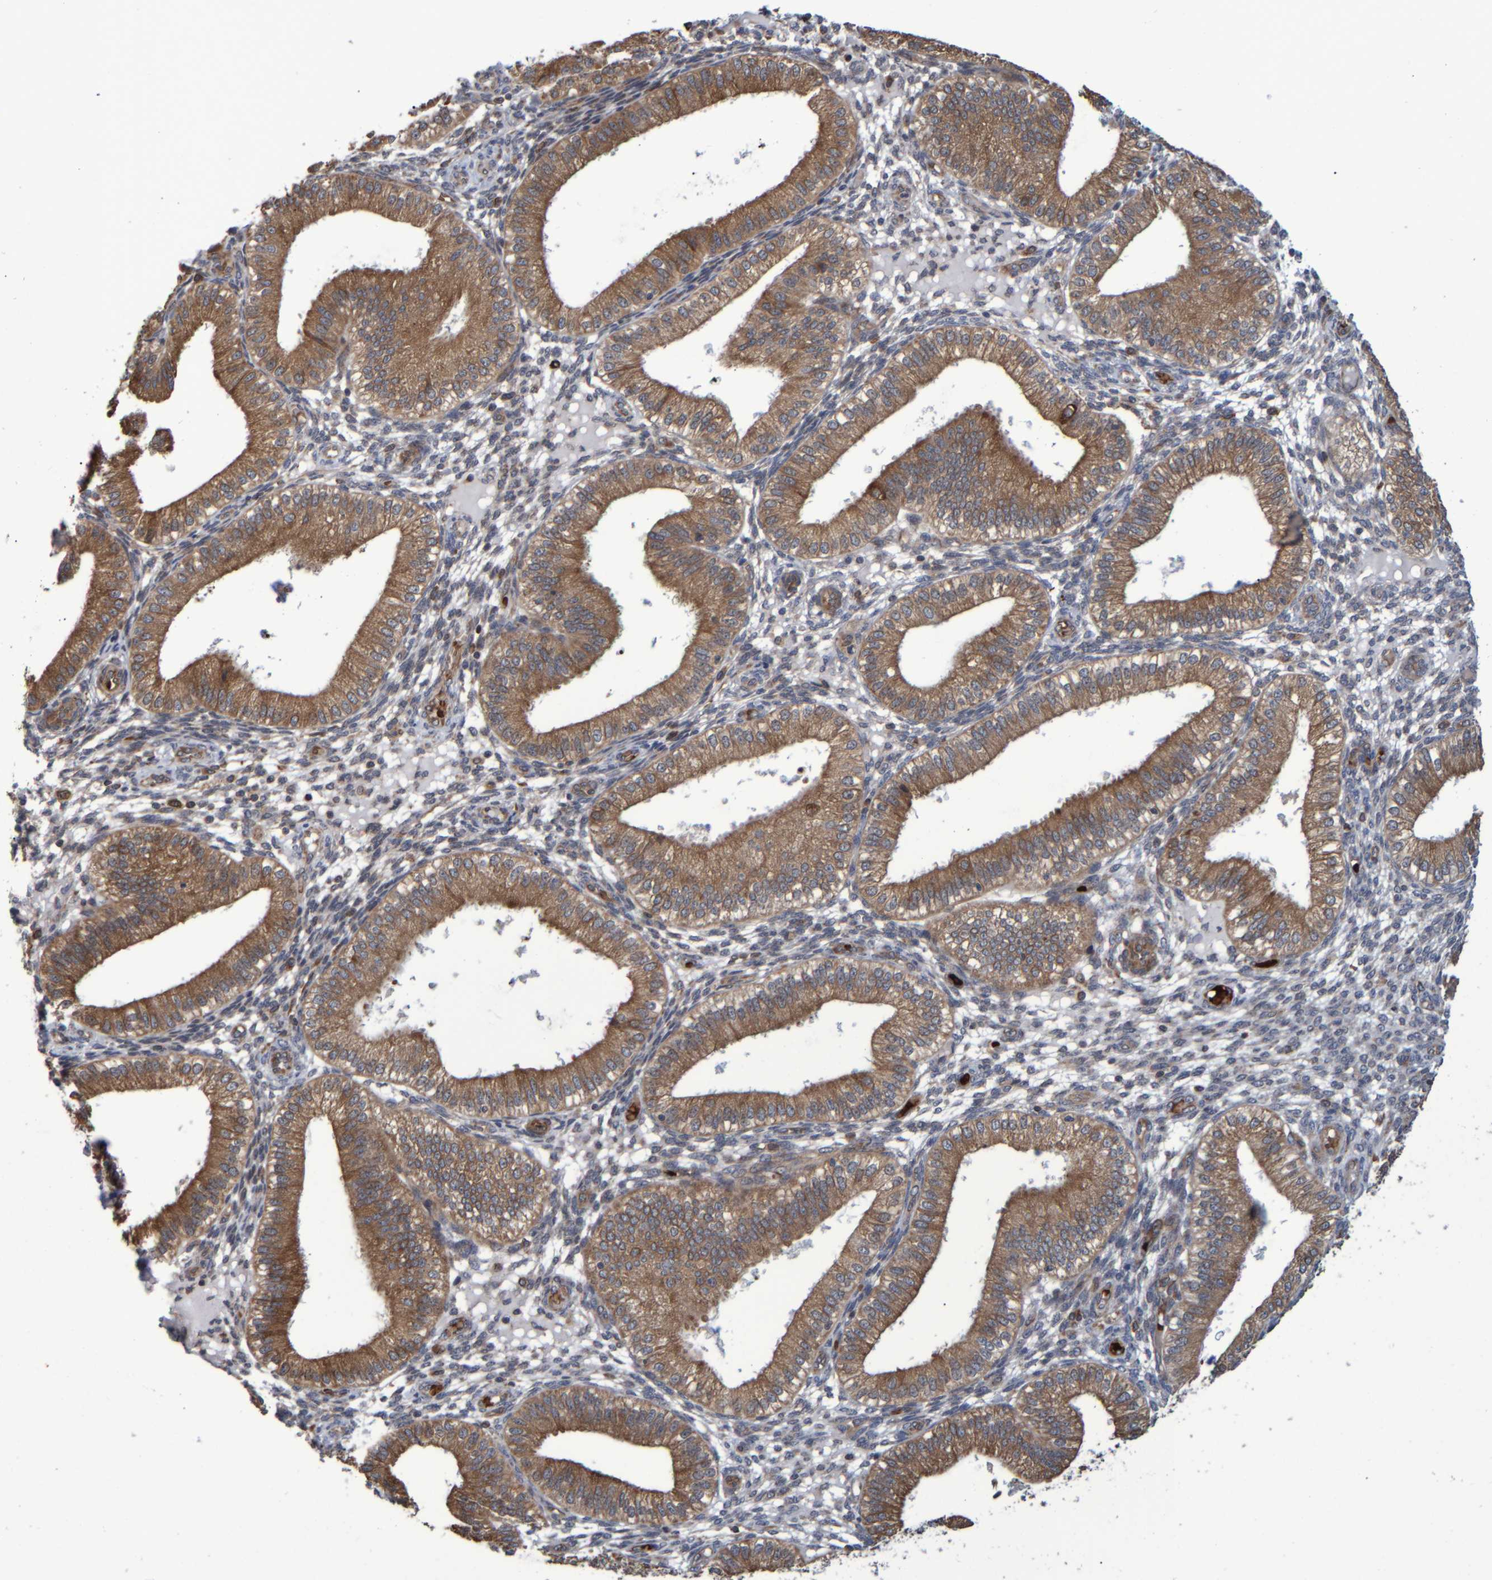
{"staining": {"intensity": "weak", "quantity": "25%-75%", "location": "cytoplasmic/membranous"}, "tissue": "endometrium", "cell_type": "Cells in endometrial stroma", "image_type": "normal", "snomed": [{"axis": "morphology", "description": "Normal tissue, NOS"}, {"axis": "topography", "description": "Endometrium"}], "caption": "Endometrium stained for a protein shows weak cytoplasmic/membranous positivity in cells in endometrial stroma.", "gene": "SPAG5", "patient": {"sex": "female", "age": 39}}